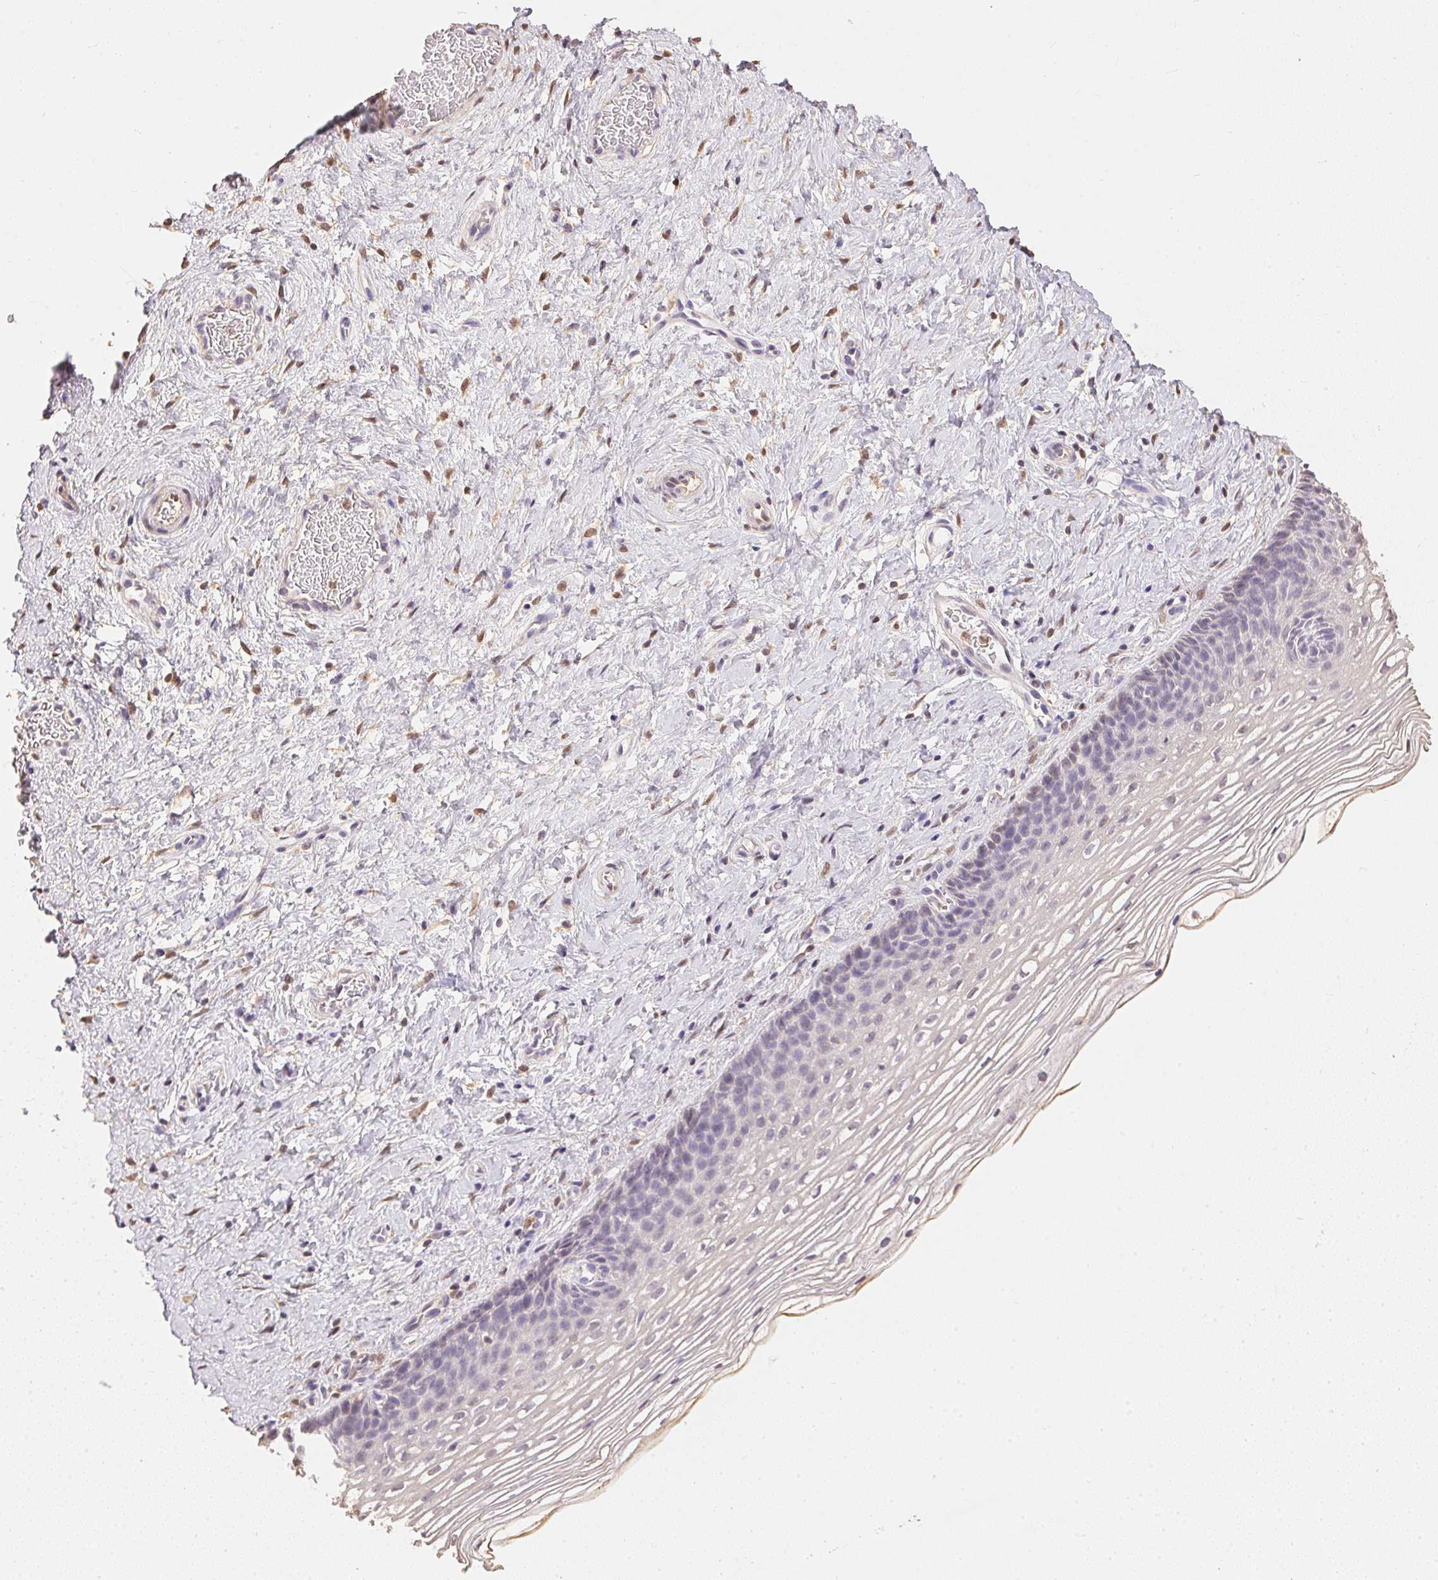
{"staining": {"intensity": "weak", "quantity": "25%-75%", "location": "cytoplasmic/membranous"}, "tissue": "cervix", "cell_type": "Glandular cells", "image_type": "normal", "snomed": [{"axis": "morphology", "description": "Normal tissue, NOS"}, {"axis": "topography", "description": "Cervix"}], "caption": "The image exhibits immunohistochemical staining of unremarkable cervix. There is weak cytoplasmic/membranous staining is appreciated in approximately 25%-75% of glandular cells. (DAB = brown stain, brightfield microscopy at high magnification).", "gene": "S100A3", "patient": {"sex": "female", "age": 34}}